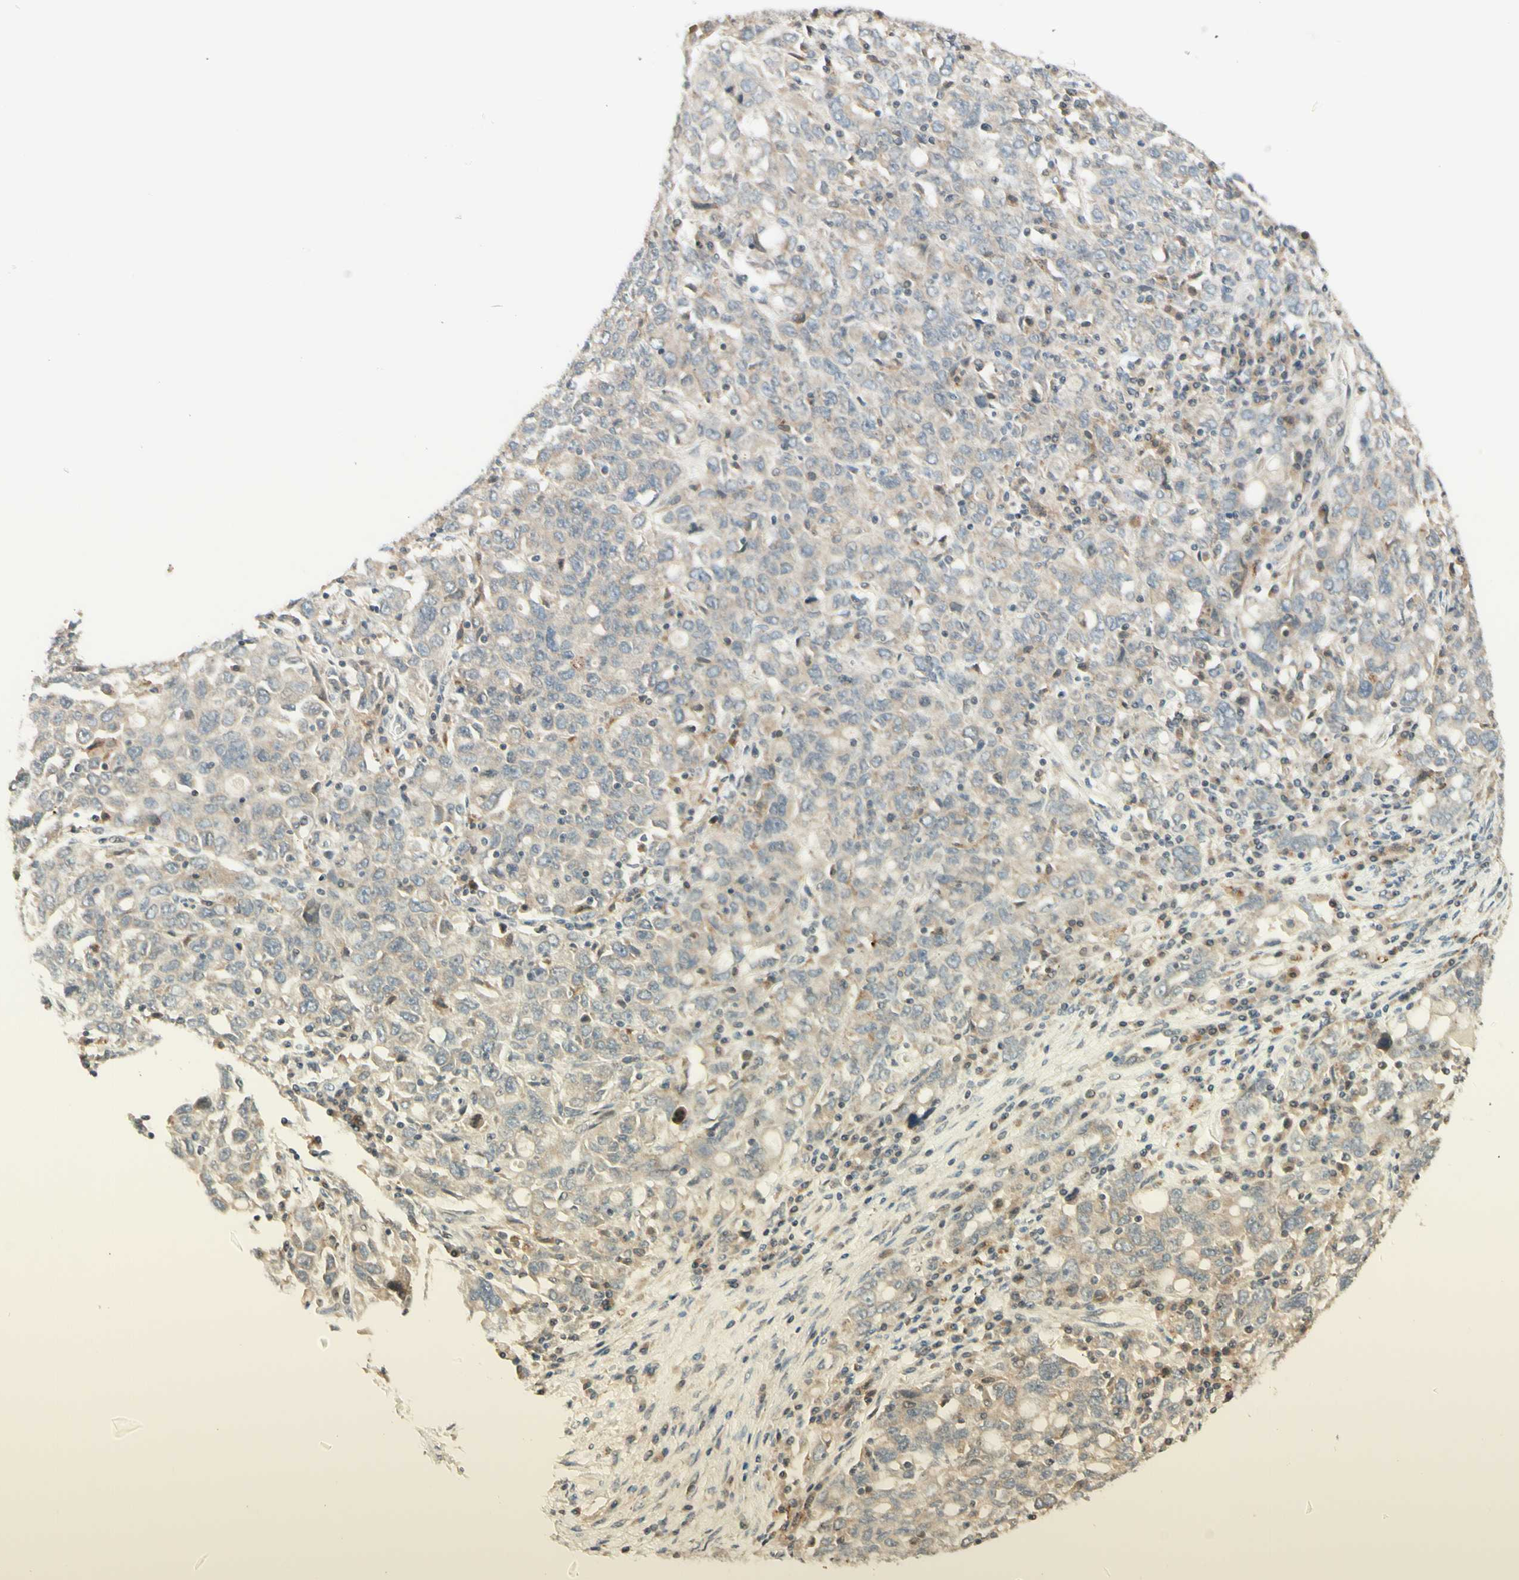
{"staining": {"intensity": "weak", "quantity": ">75%", "location": "cytoplasmic/membranous"}, "tissue": "ovarian cancer", "cell_type": "Tumor cells", "image_type": "cancer", "snomed": [{"axis": "morphology", "description": "Carcinoma, endometroid"}, {"axis": "topography", "description": "Ovary"}], "caption": "A photomicrograph of ovarian cancer (endometroid carcinoma) stained for a protein exhibits weak cytoplasmic/membranous brown staining in tumor cells. (brown staining indicates protein expression, while blue staining denotes nuclei).", "gene": "ZW10", "patient": {"sex": "female", "age": 62}}